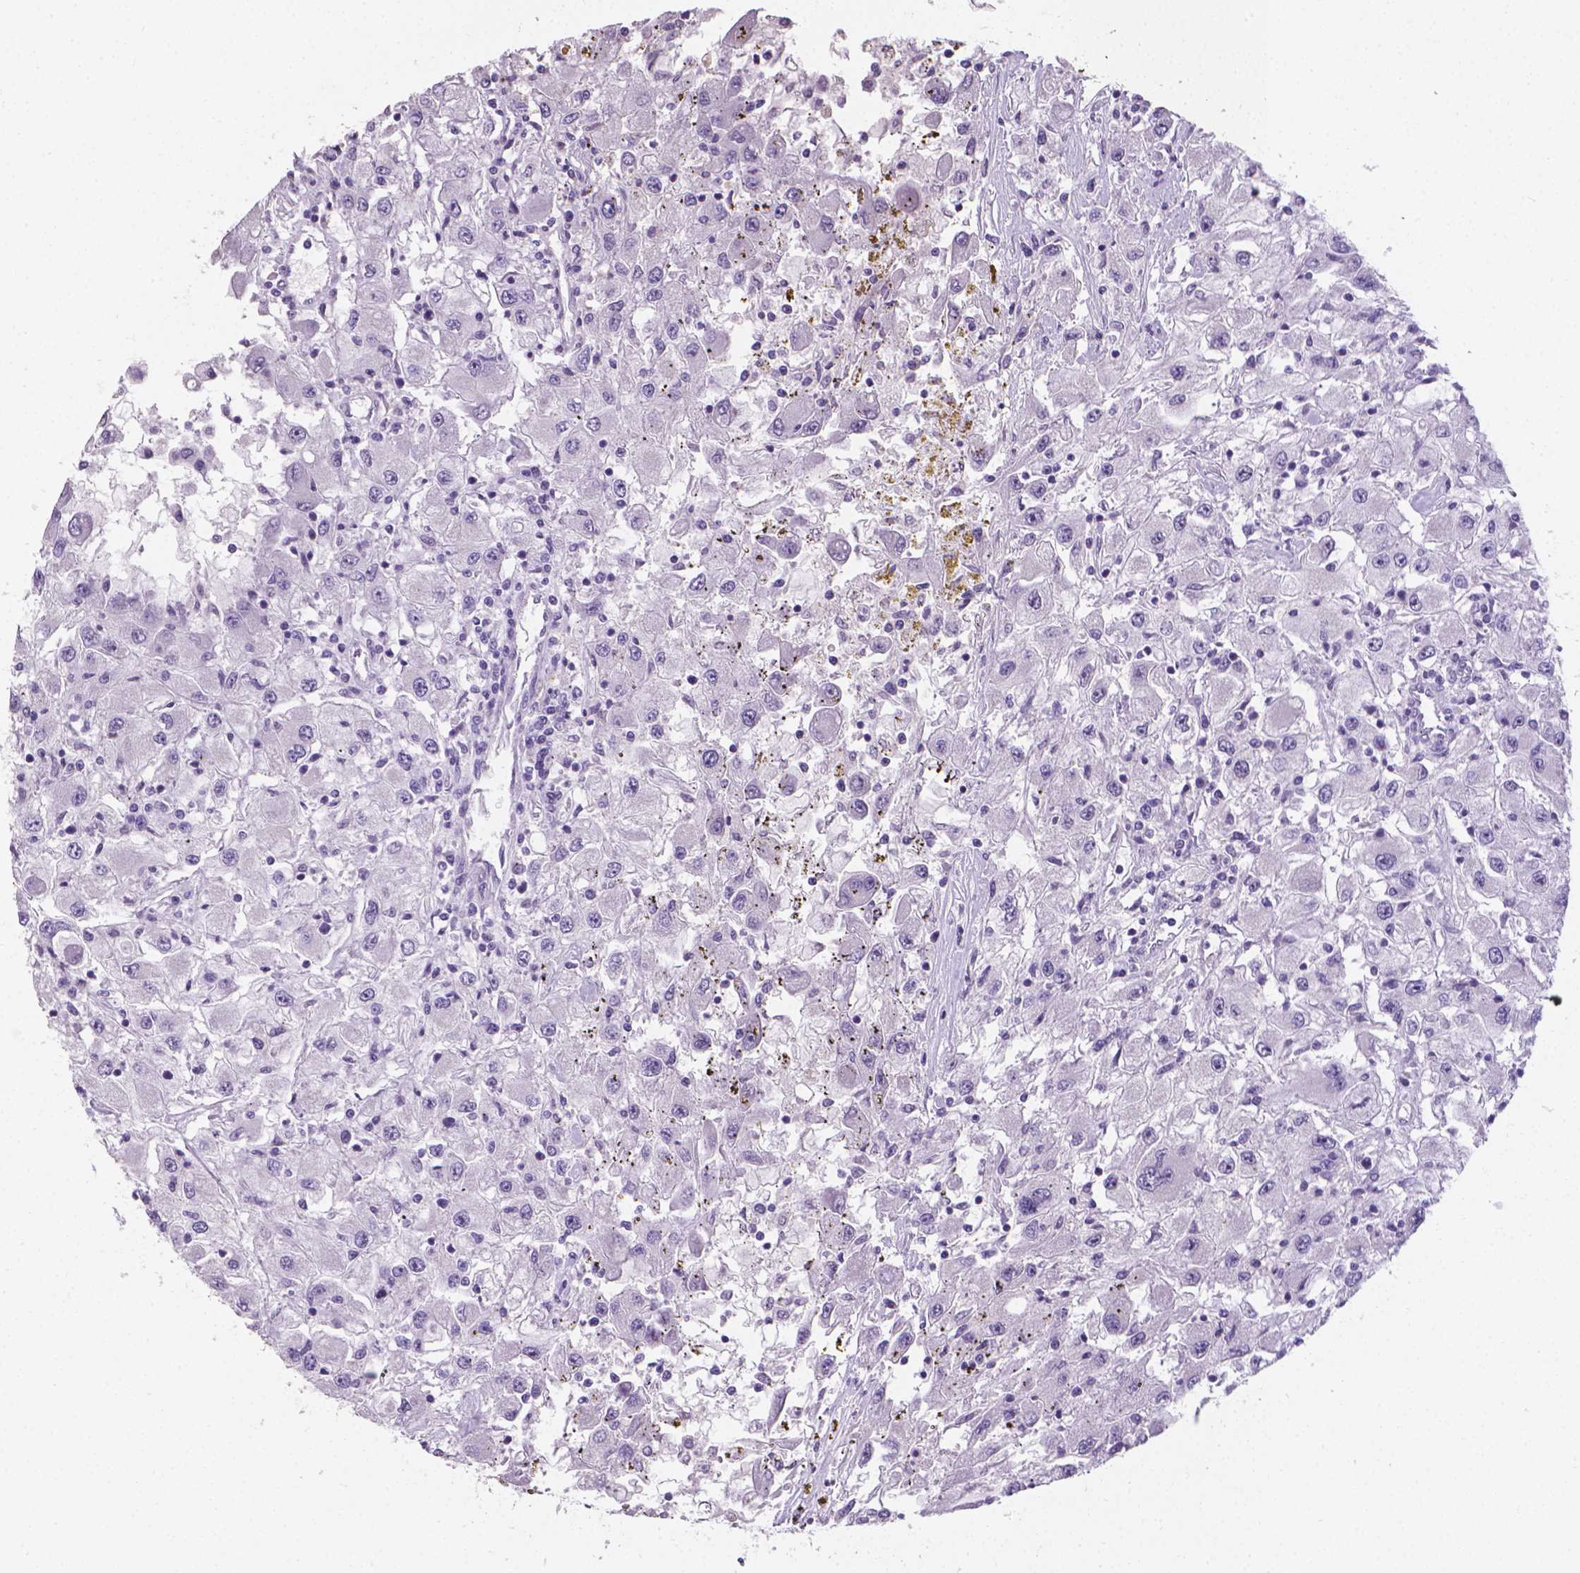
{"staining": {"intensity": "negative", "quantity": "none", "location": "none"}, "tissue": "renal cancer", "cell_type": "Tumor cells", "image_type": "cancer", "snomed": [{"axis": "morphology", "description": "Adenocarcinoma, NOS"}, {"axis": "topography", "description": "Kidney"}], "caption": "Renal adenocarcinoma stained for a protein using immunohistochemistry demonstrates no staining tumor cells.", "gene": "XPNPEP2", "patient": {"sex": "female", "age": 67}}